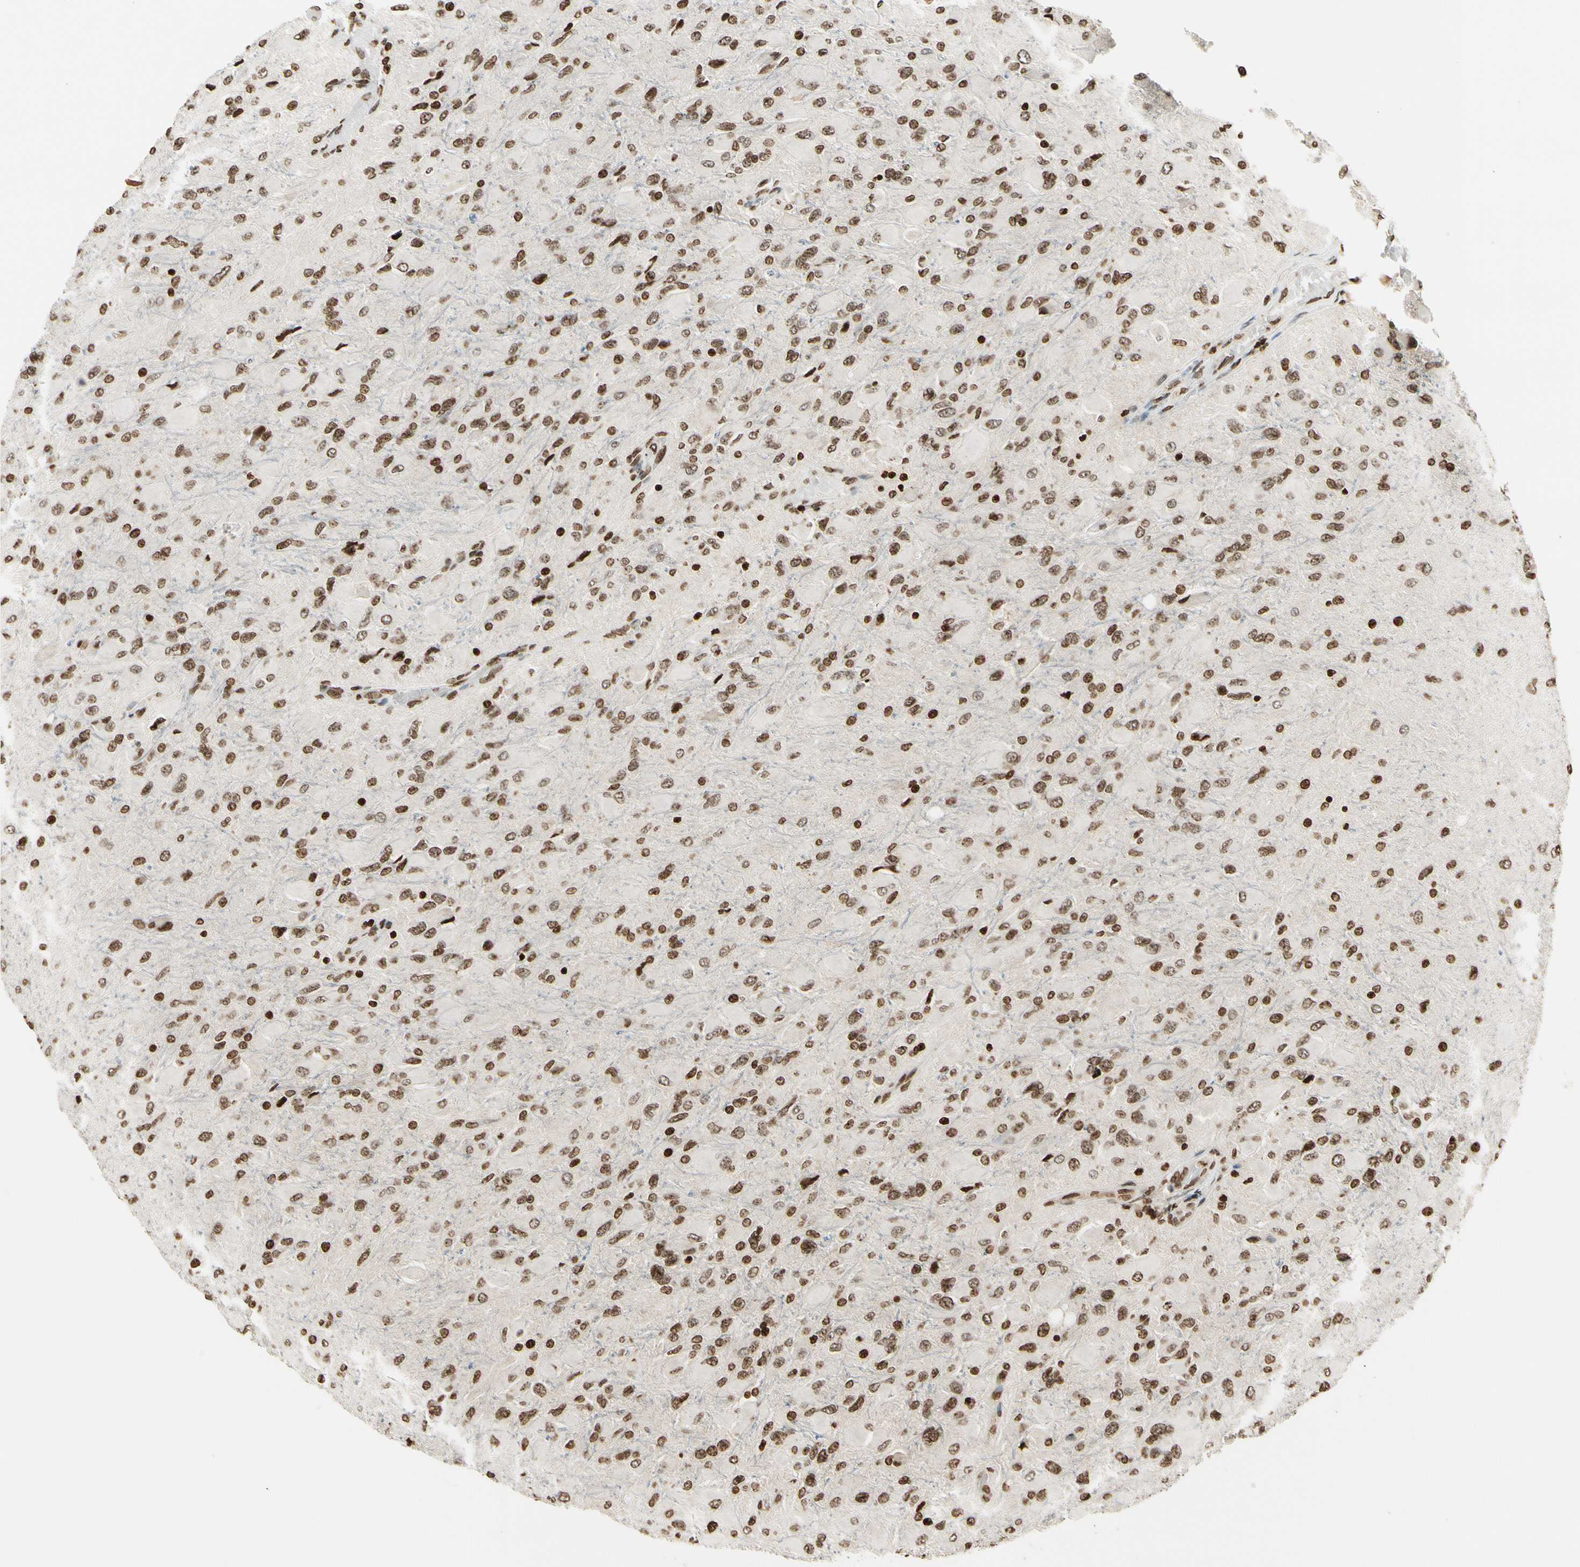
{"staining": {"intensity": "moderate", "quantity": ">75%", "location": "nuclear"}, "tissue": "glioma", "cell_type": "Tumor cells", "image_type": "cancer", "snomed": [{"axis": "morphology", "description": "Glioma, malignant, High grade"}, {"axis": "topography", "description": "Cerebral cortex"}], "caption": "The image displays a brown stain indicating the presence of a protein in the nuclear of tumor cells in malignant glioma (high-grade).", "gene": "RORA", "patient": {"sex": "female", "age": 36}}